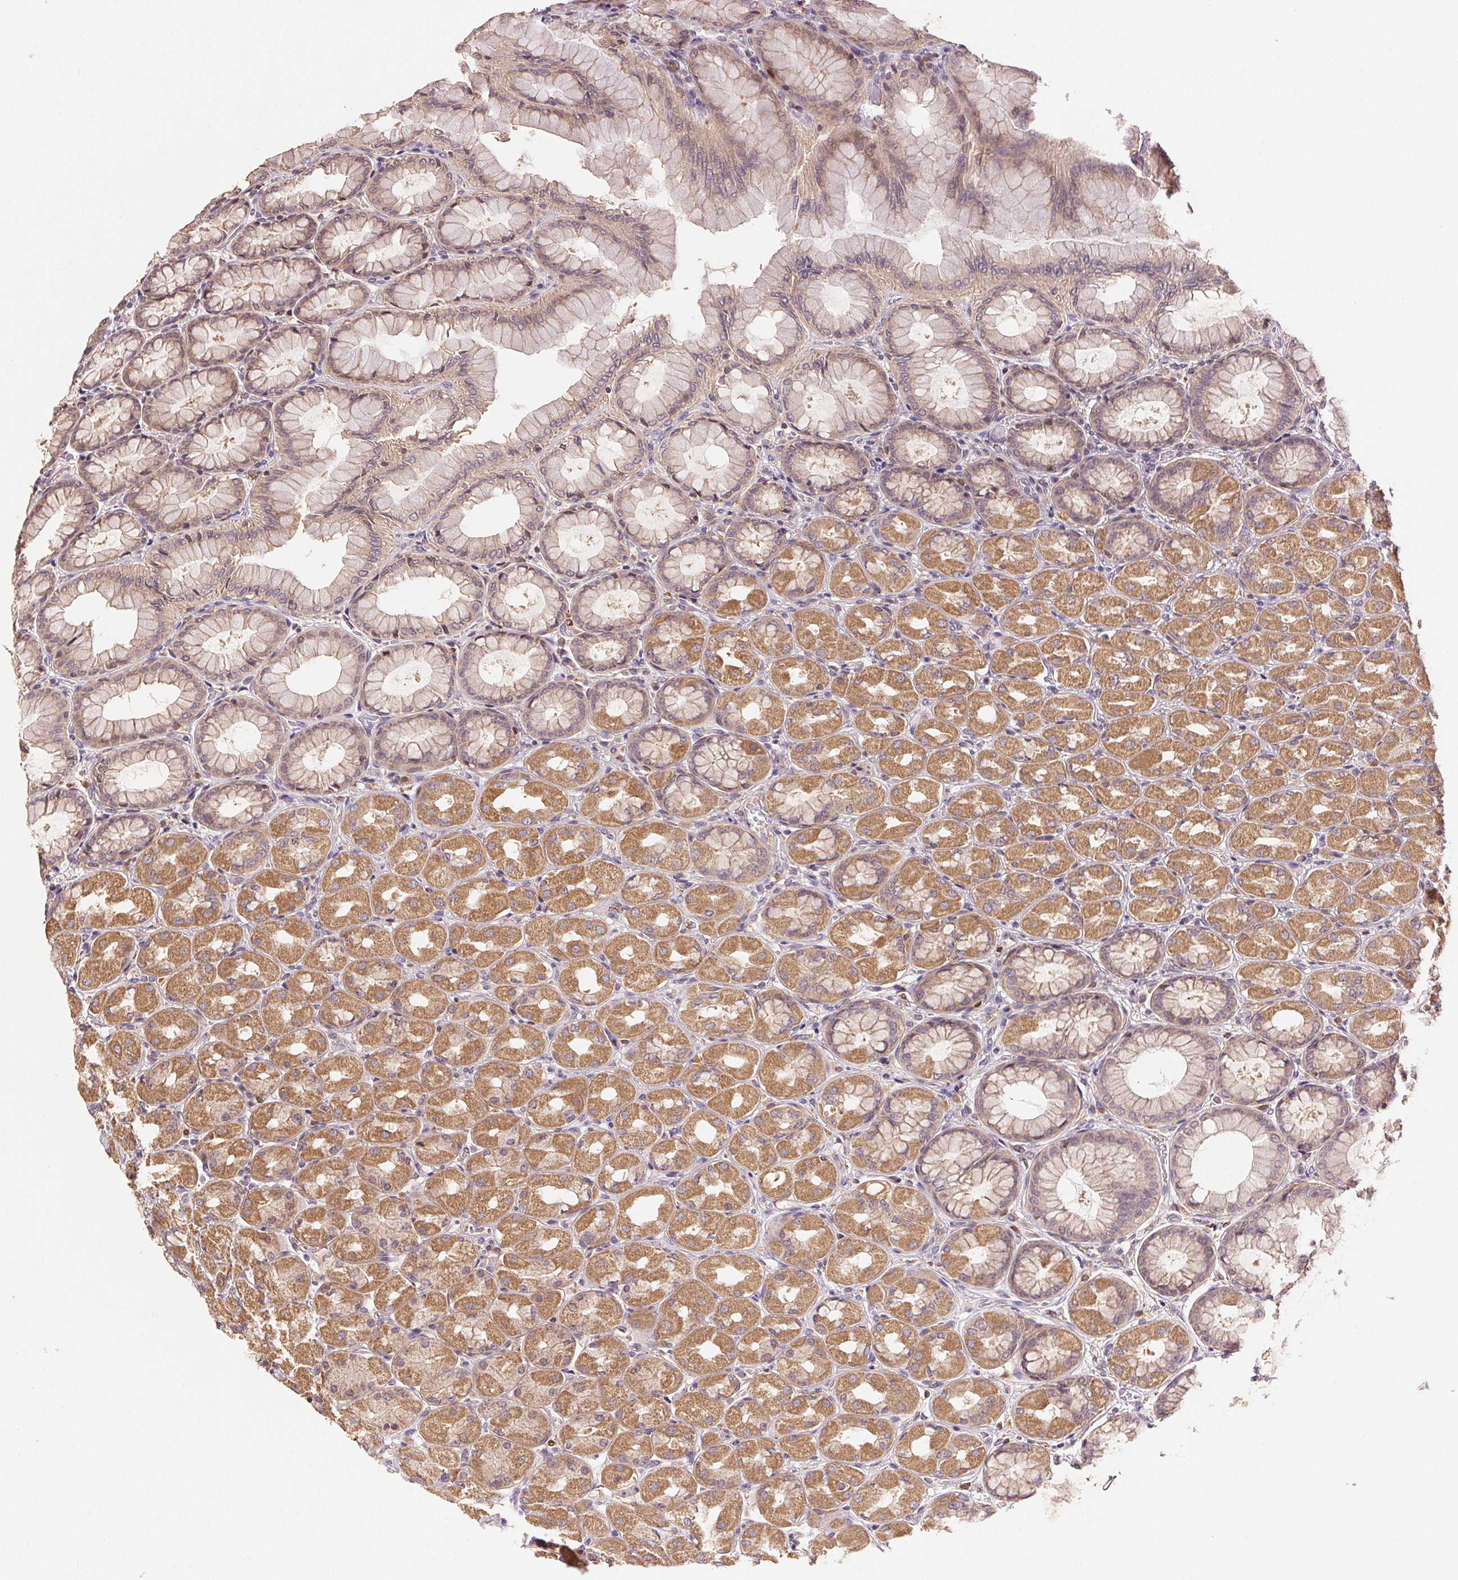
{"staining": {"intensity": "moderate", "quantity": ">75%", "location": "cytoplasmic/membranous"}, "tissue": "stomach", "cell_type": "Glandular cells", "image_type": "normal", "snomed": [{"axis": "morphology", "description": "Normal tissue, NOS"}, {"axis": "topography", "description": "Stomach, upper"}], "caption": "Unremarkable stomach demonstrates moderate cytoplasmic/membranous expression in about >75% of glandular cells.", "gene": "FNBP1L", "patient": {"sex": "female", "age": 56}}